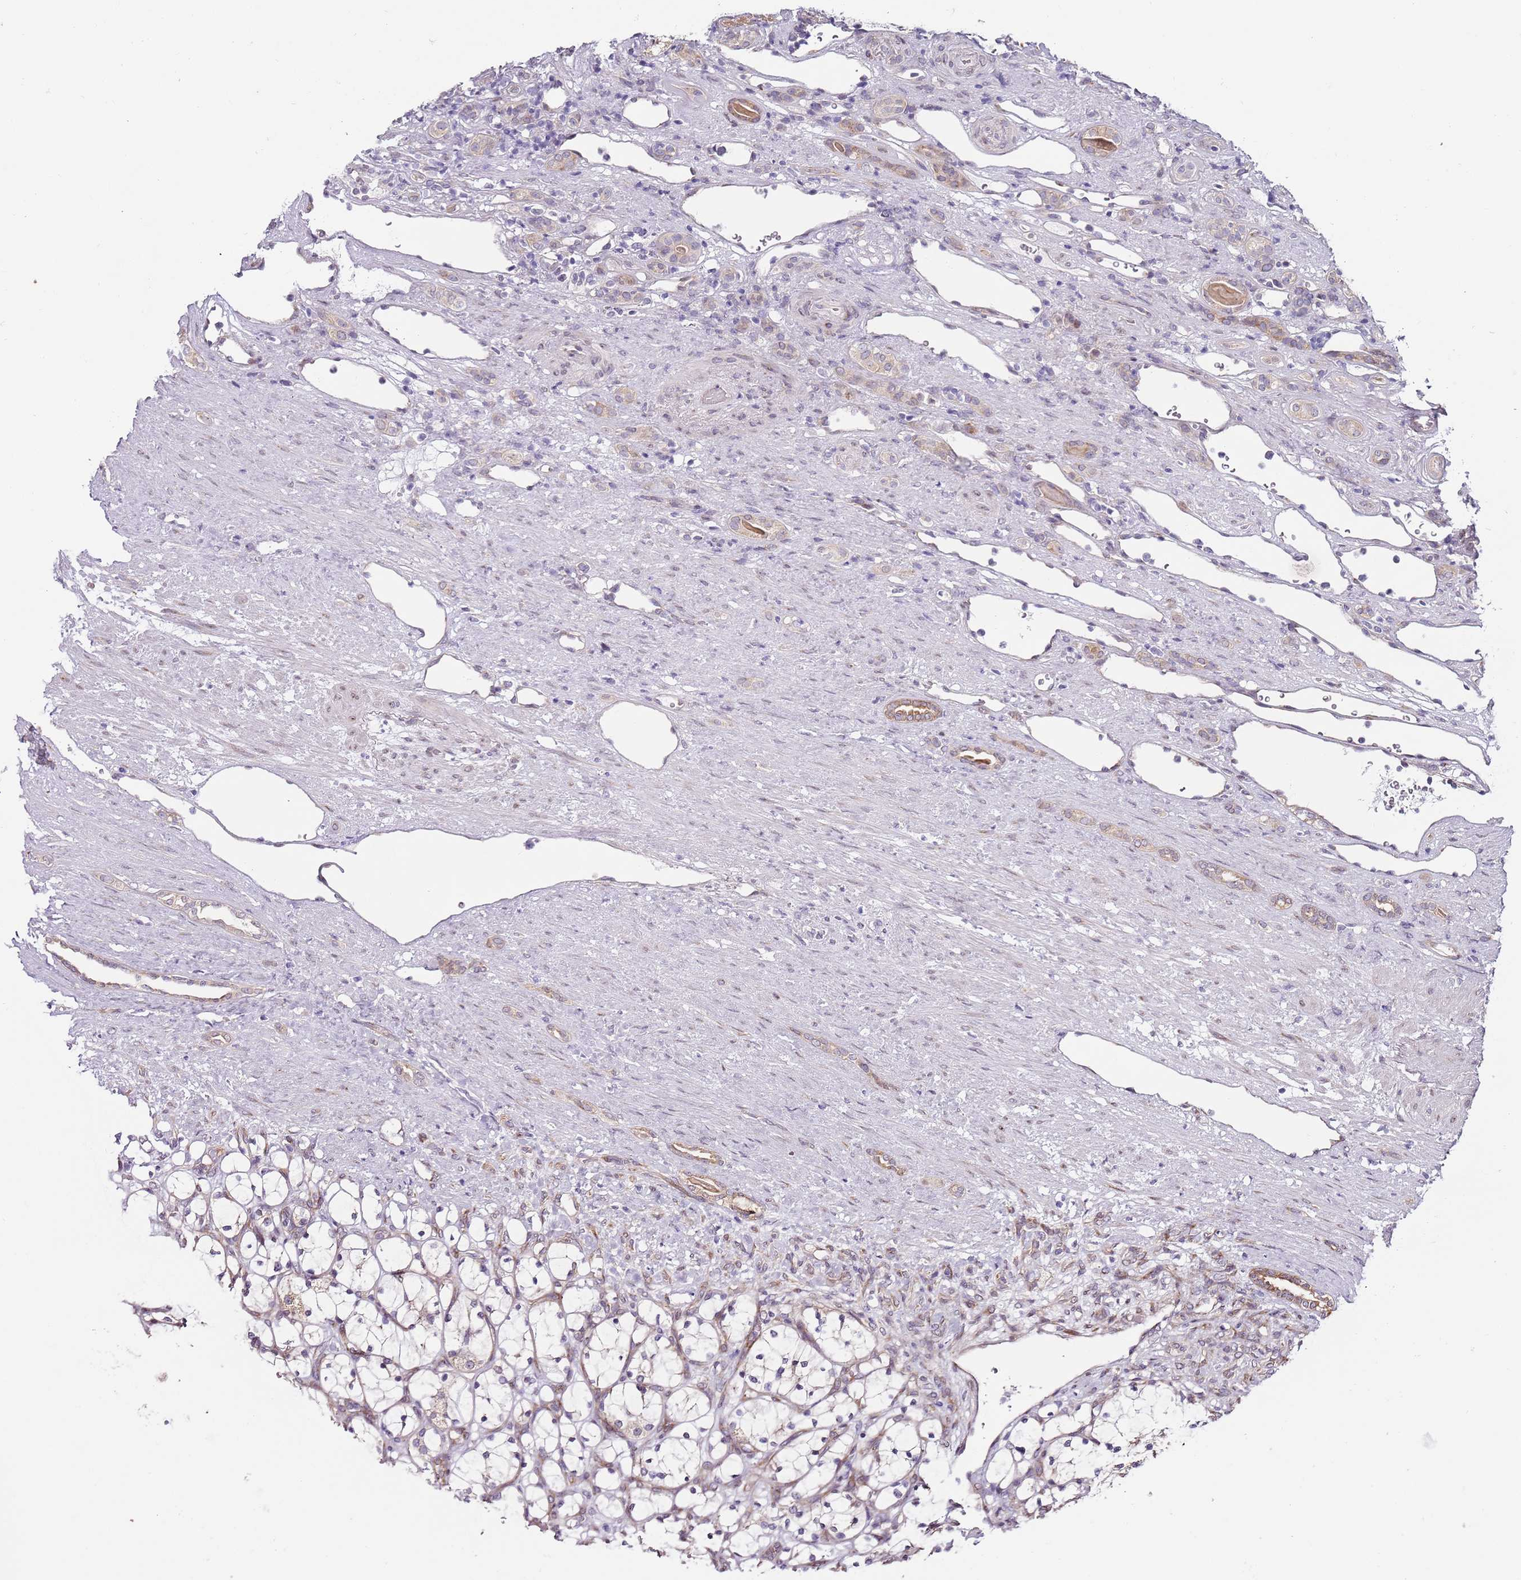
{"staining": {"intensity": "negative", "quantity": "none", "location": "none"}, "tissue": "renal cancer", "cell_type": "Tumor cells", "image_type": "cancer", "snomed": [{"axis": "morphology", "description": "Adenocarcinoma, NOS"}, {"axis": "topography", "description": "Kidney"}], "caption": "The immunohistochemistry histopathology image has no significant expression in tumor cells of renal adenocarcinoma tissue. Nuclei are stained in blue.", "gene": "TBC1D9", "patient": {"sex": "female", "age": 69}}